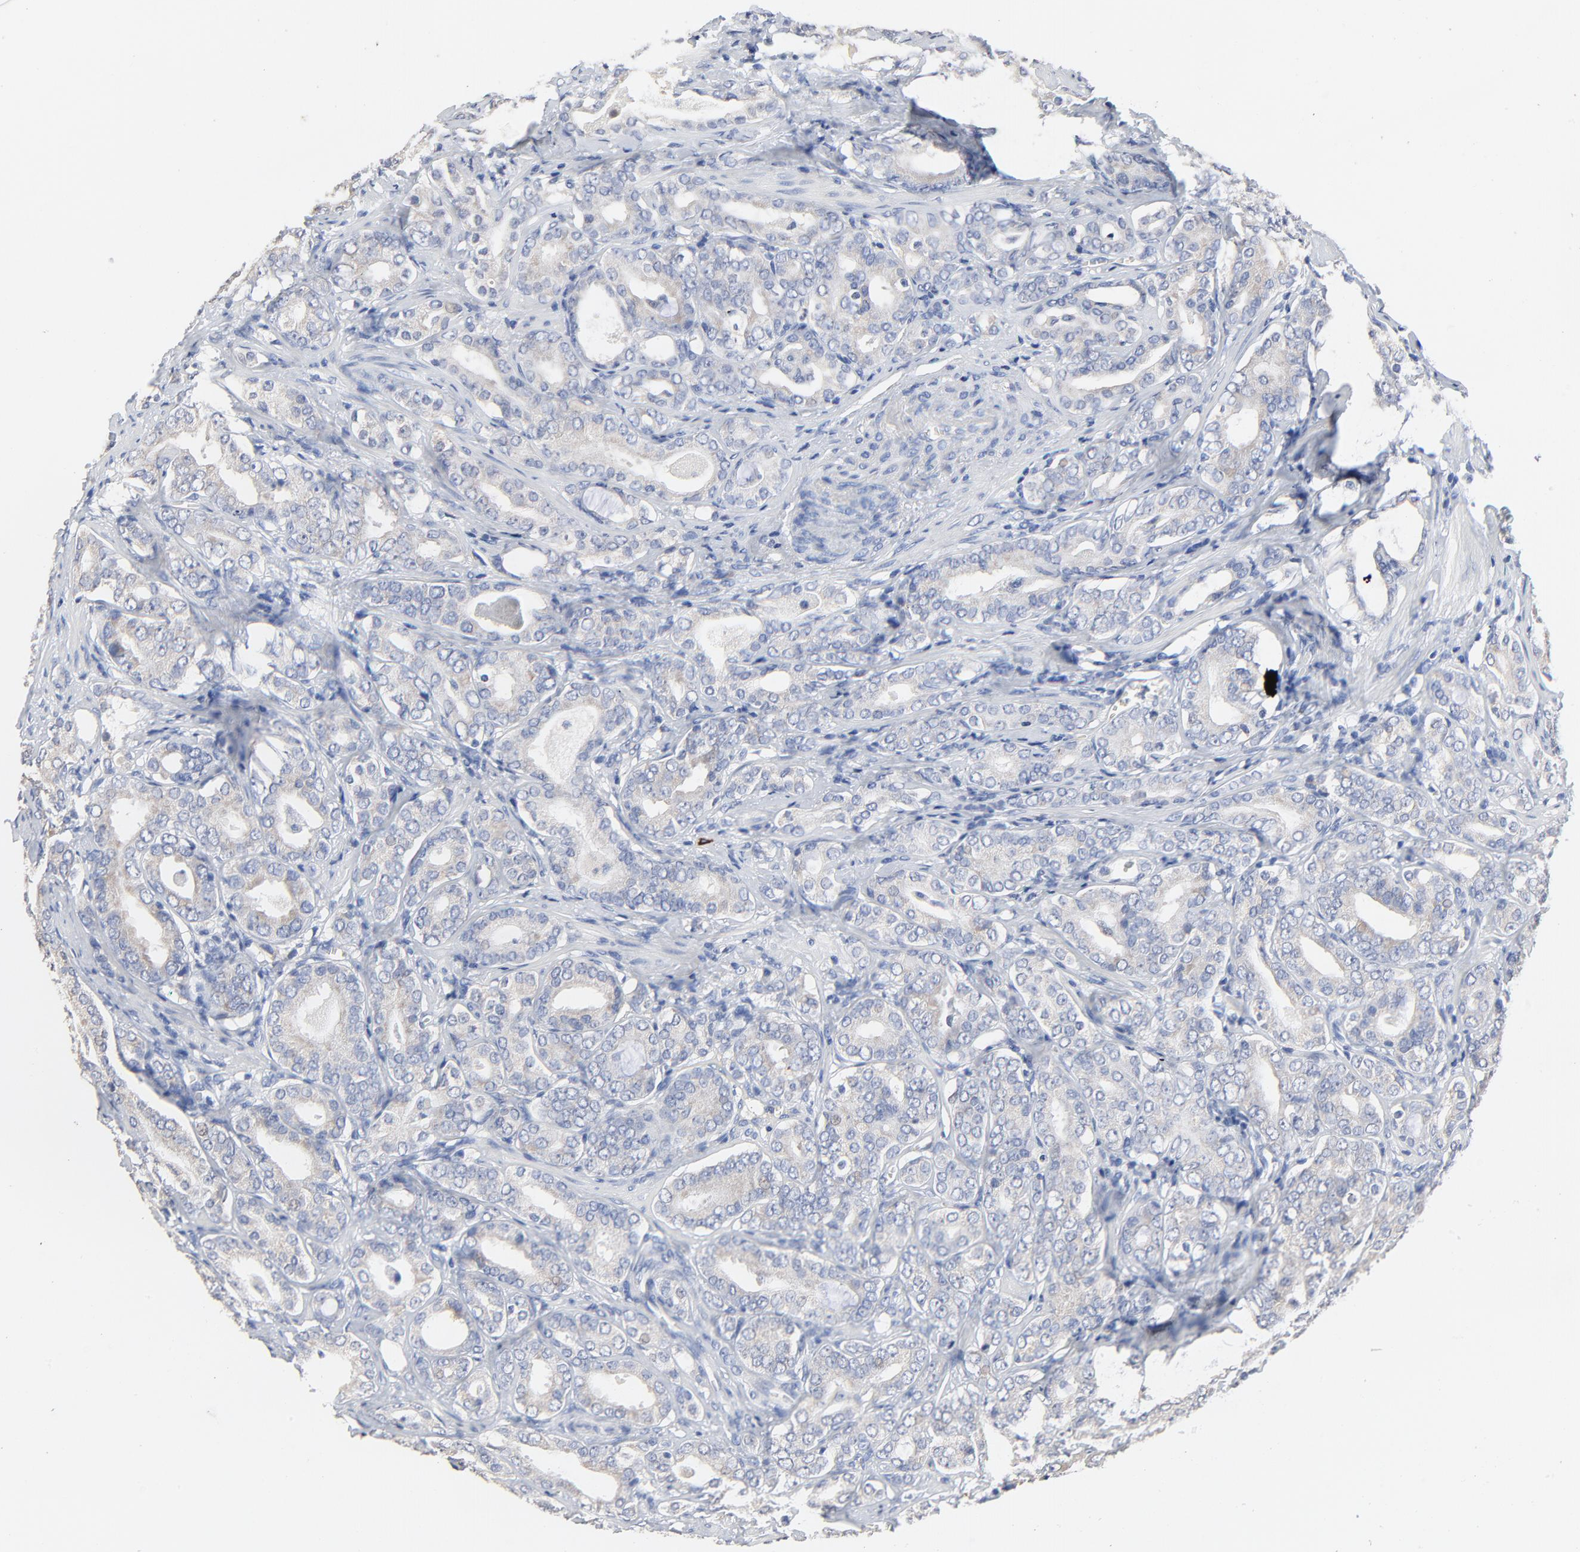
{"staining": {"intensity": "weak", "quantity": "<25%", "location": "cytoplasmic/membranous"}, "tissue": "prostate cancer", "cell_type": "Tumor cells", "image_type": "cancer", "snomed": [{"axis": "morphology", "description": "Adenocarcinoma, Low grade"}, {"axis": "topography", "description": "Prostate"}], "caption": "Immunohistochemical staining of human prostate cancer (adenocarcinoma (low-grade)) demonstrates no significant expression in tumor cells.", "gene": "FBXL5", "patient": {"sex": "male", "age": 59}}